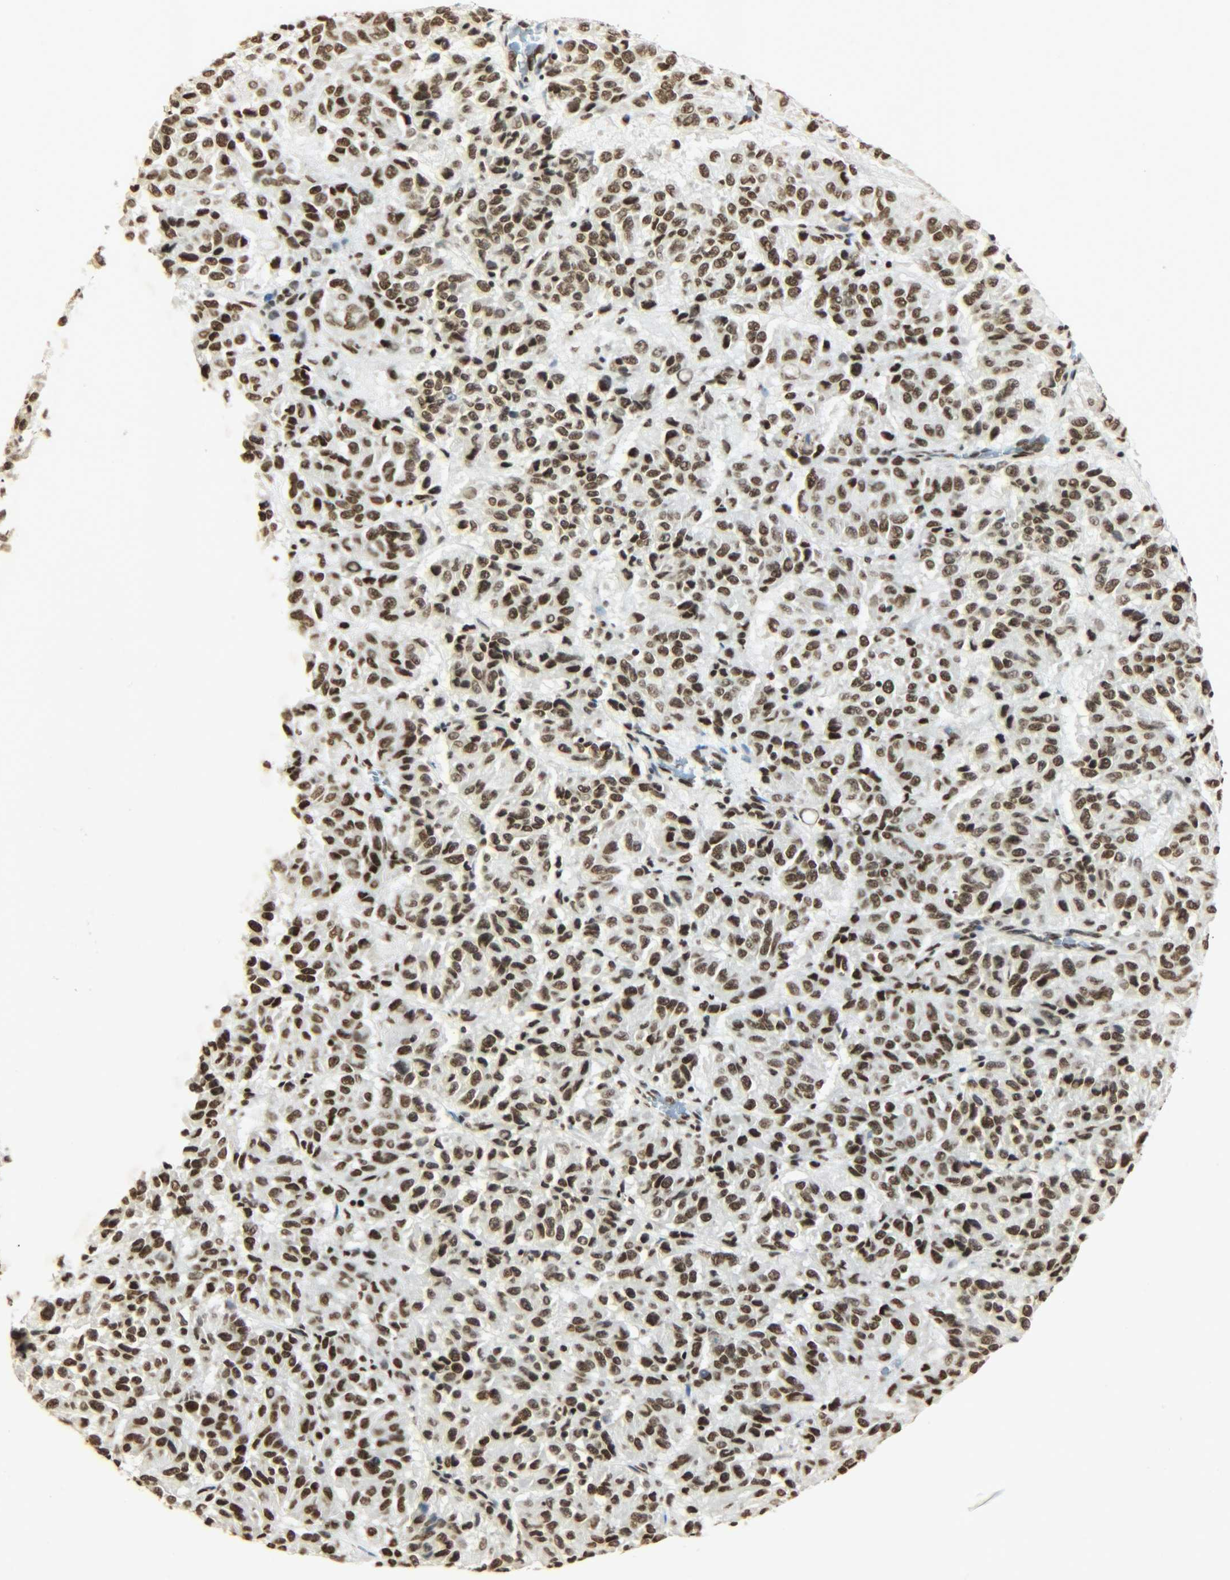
{"staining": {"intensity": "strong", "quantity": ">75%", "location": "nuclear"}, "tissue": "melanoma", "cell_type": "Tumor cells", "image_type": "cancer", "snomed": [{"axis": "morphology", "description": "Malignant melanoma, Metastatic site"}, {"axis": "topography", "description": "Lung"}], "caption": "Protein staining of malignant melanoma (metastatic site) tissue displays strong nuclear expression in about >75% of tumor cells.", "gene": "KHDRBS1", "patient": {"sex": "male", "age": 64}}